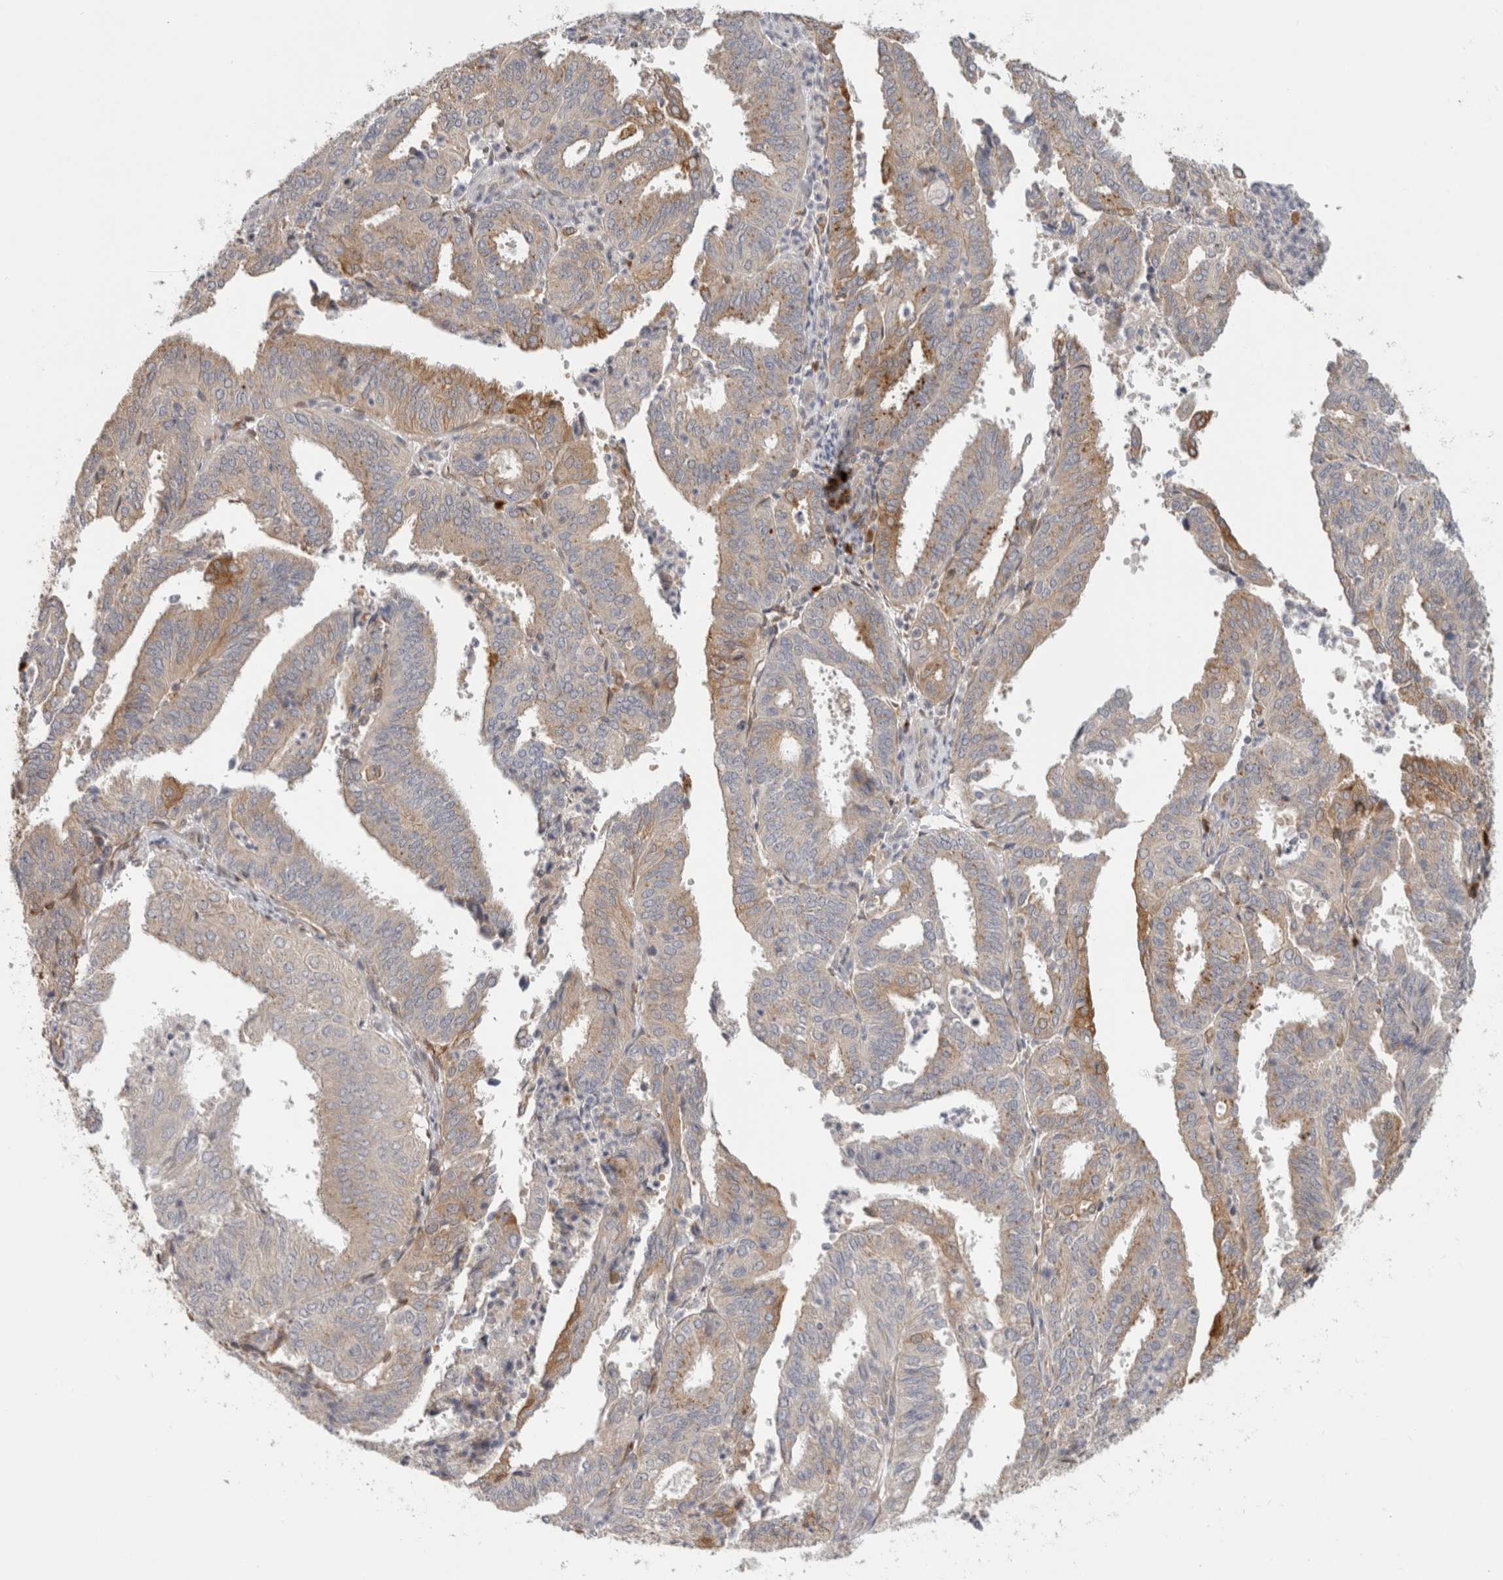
{"staining": {"intensity": "moderate", "quantity": "<25%", "location": "cytoplasmic/membranous"}, "tissue": "endometrial cancer", "cell_type": "Tumor cells", "image_type": "cancer", "snomed": [{"axis": "morphology", "description": "Adenocarcinoma, NOS"}, {"axis": "topography", "description": "Uterus"}], "caption": "Immunohistochemistry histopathology image of human endometrial cancer (adenocarcinoma) stained for a protein (brown), which exhibits low levels of moderate cytoplasmic/membranous positivity in approximately <25% of tumor cells.", "gene": "APOL2", "patient": {"sex": "female", "age": 60}}